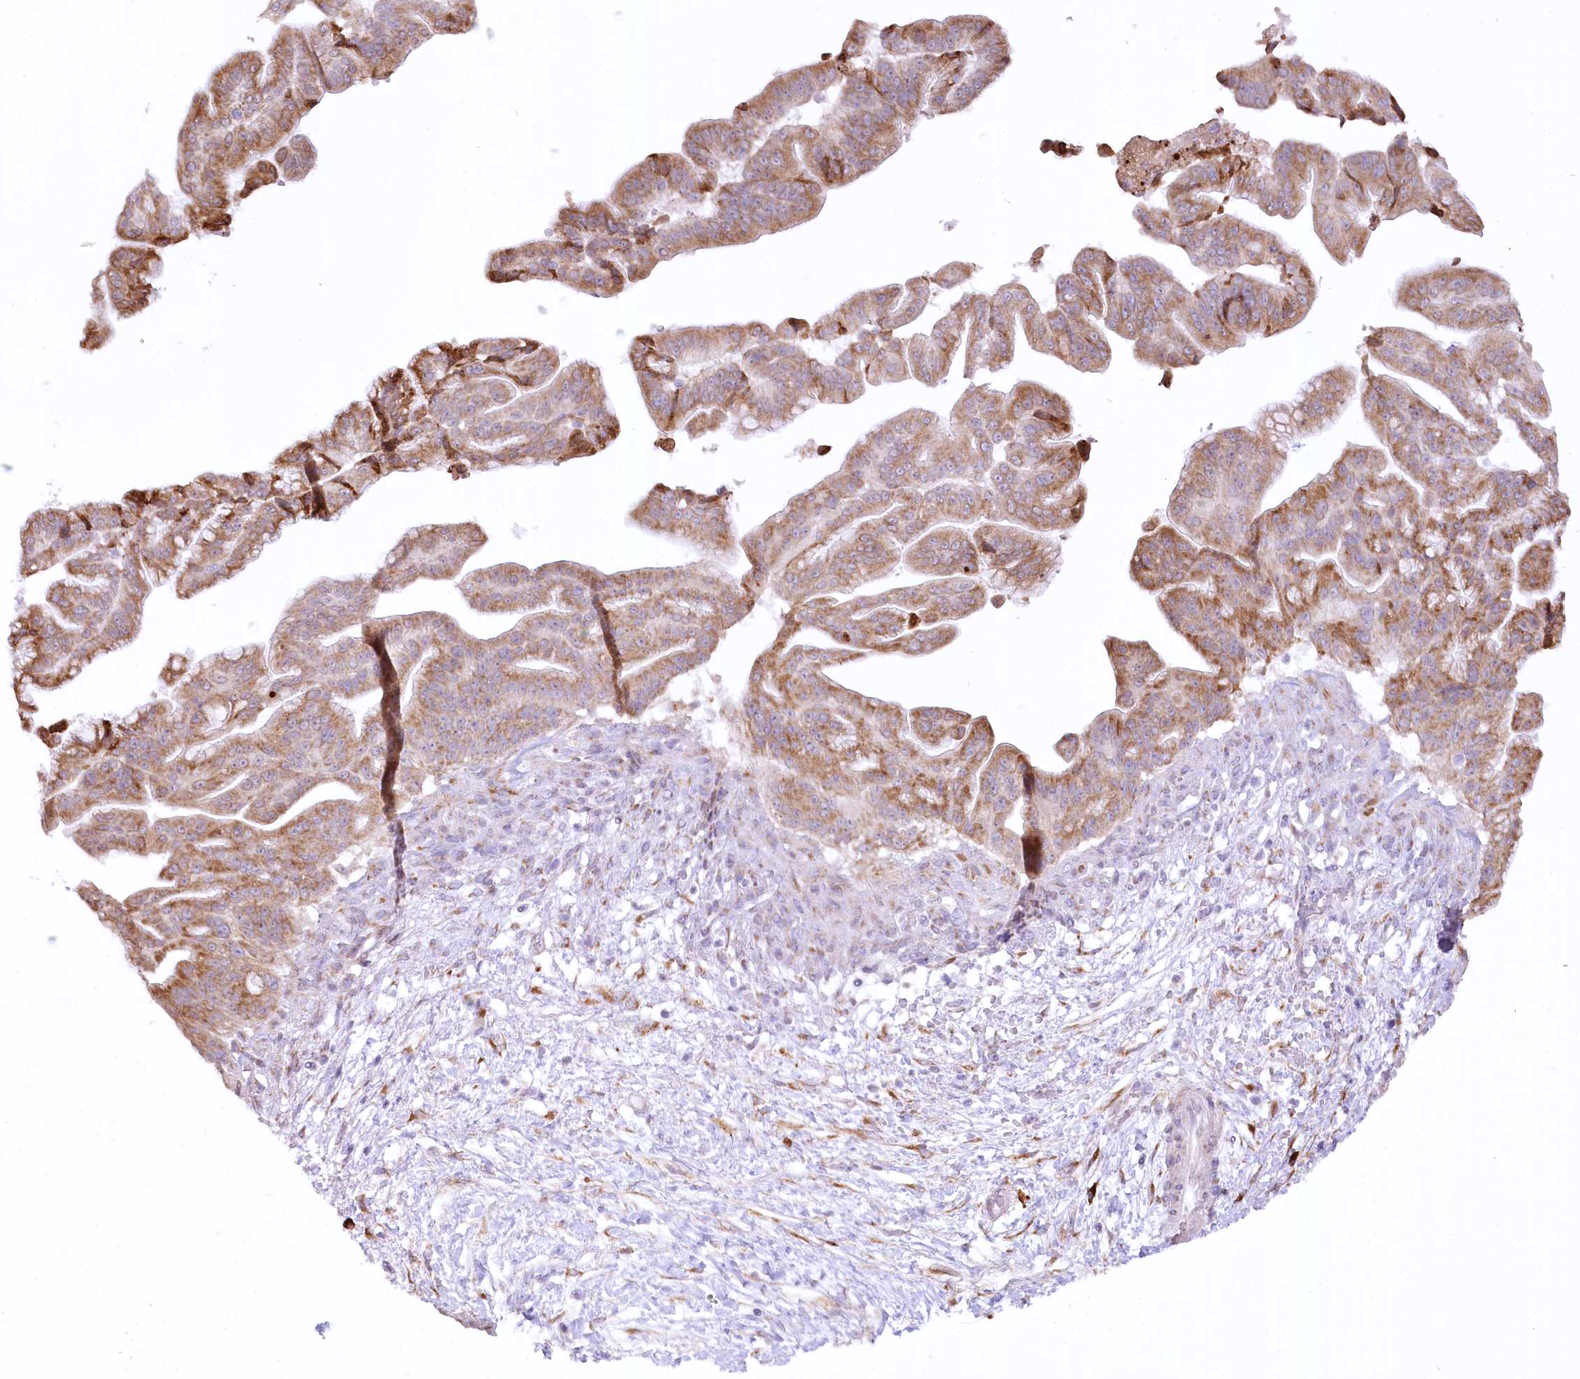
{"staining": {"intensity": "moderate", "quantity": ">75%", "location": "cytoplasmic/membranous"}, "tissue": "pancreatic cancer", "cell_type": "Tumor cells", "image_type": "cancer", "snomed": [{"axis": "morphology", "description": "Adenocarcinoma, NOS"}, {"axis": "topography", "description": "Pancreas"}], "caption": "A medium amount of moderate cytoplasmic/membranous positivity is seen in approximately >75% of tumor cells in adenocarcinoma (pancreatic) tissue.", "gene": "NCKAP5", "patient": {"sex": "male", "age": 68}}